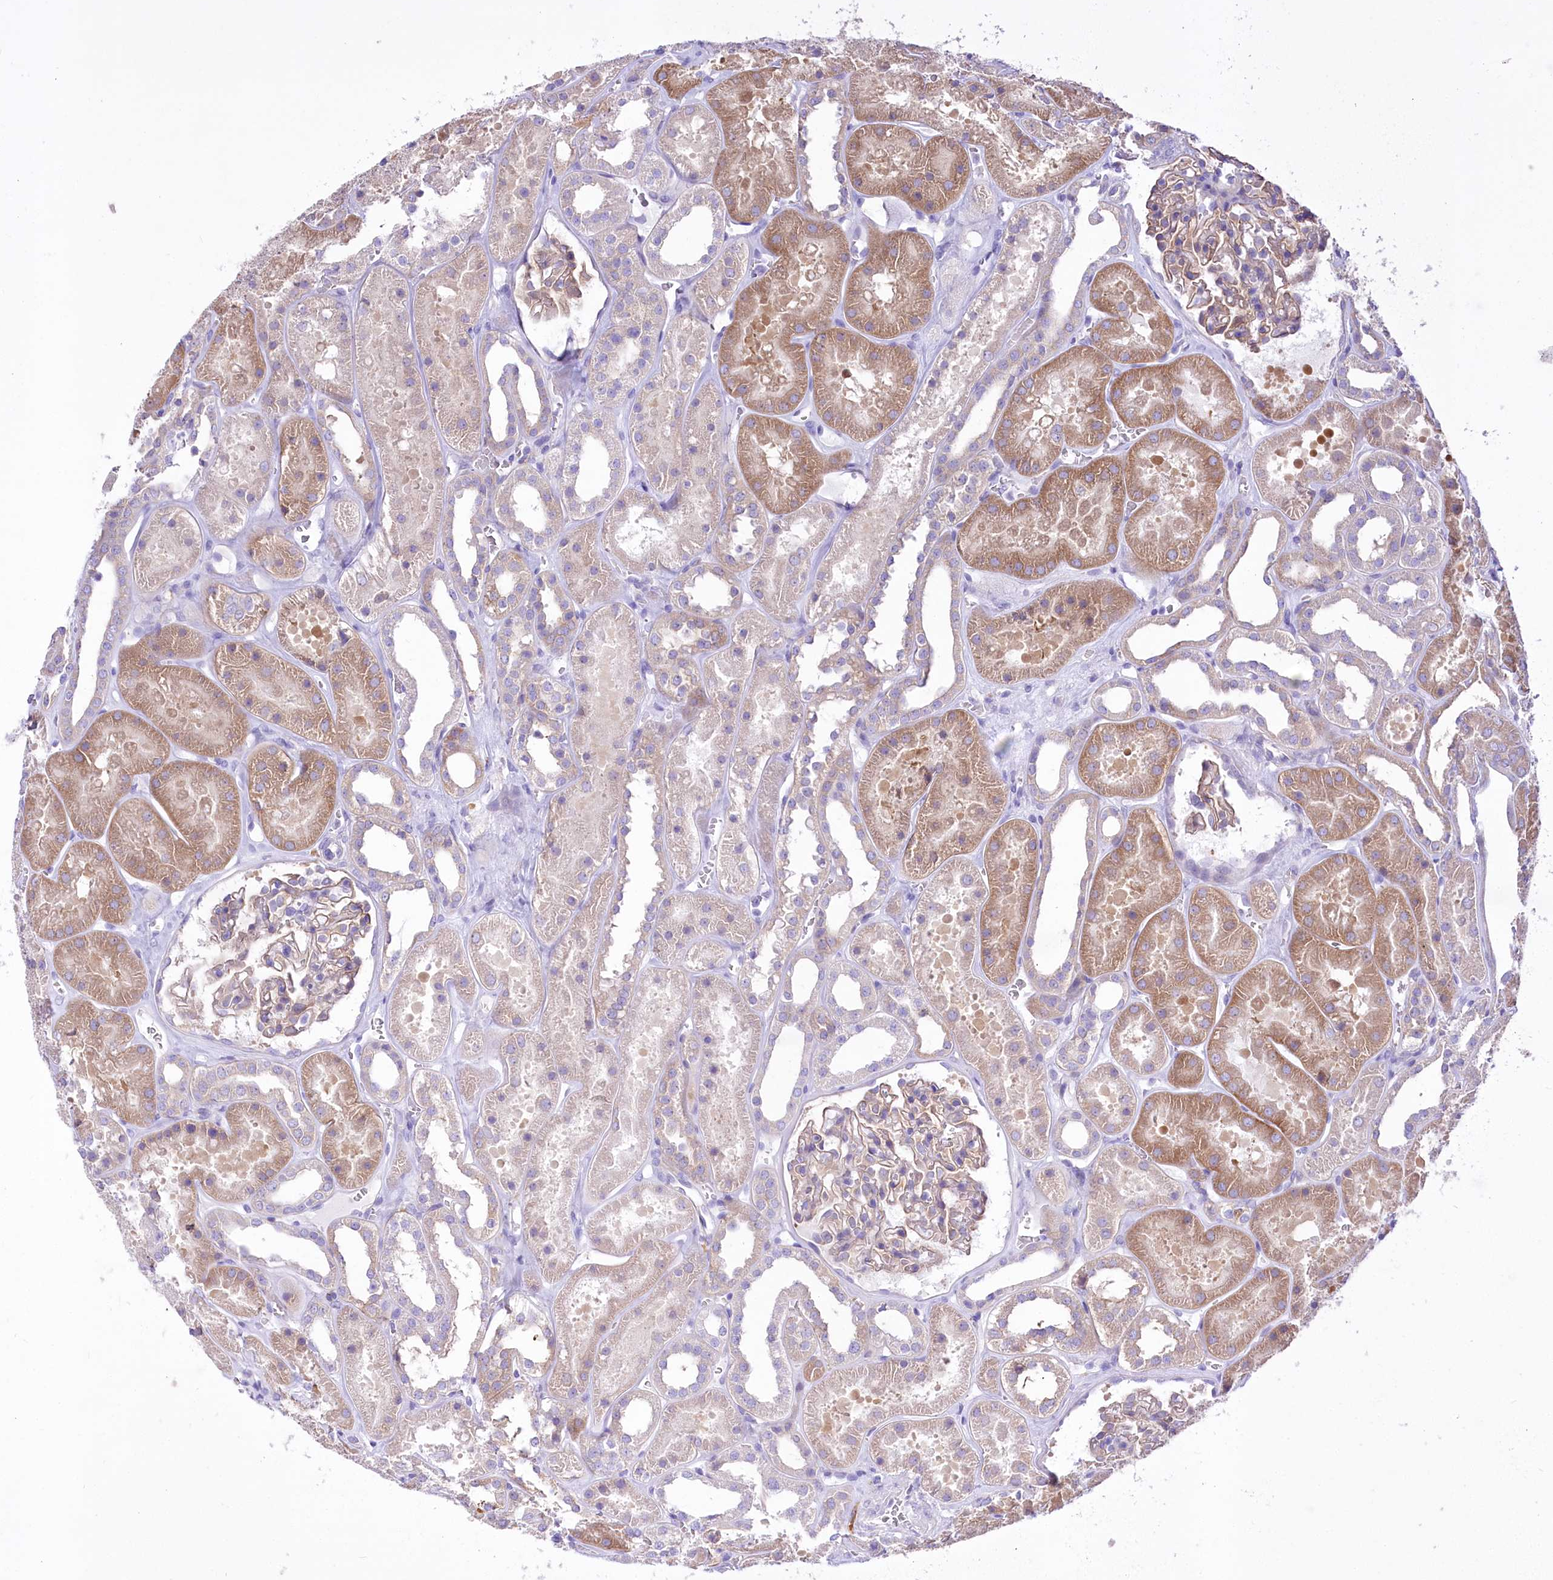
{"staining": {"intensity": "weak", "quantity": ">75%", "location": "cytoplasmic/membranous"}, "tissue": "kidney", "cell_type": "Cells in glomeruli", "image_type": "normal", "snomed": [{"axis": "morphology", "description": "Normal tissue, NOS"}, {"axis": "topography", "description": "Kidney"}], "caption": "Immunohistochemistry staining of benign kidney, which demonstrates low levels of weak cytoplasmic/membranous positivity in about >75% of cells in glomeruli indicating weak cytoplasmic/membranous protein staining. The staining was performed using DAB (brown) for protein detection and nuclei were counterstained in hematoxylin (blue).", "gene": "LRRC34", "patient": {"sex": "female", "age": 41}}